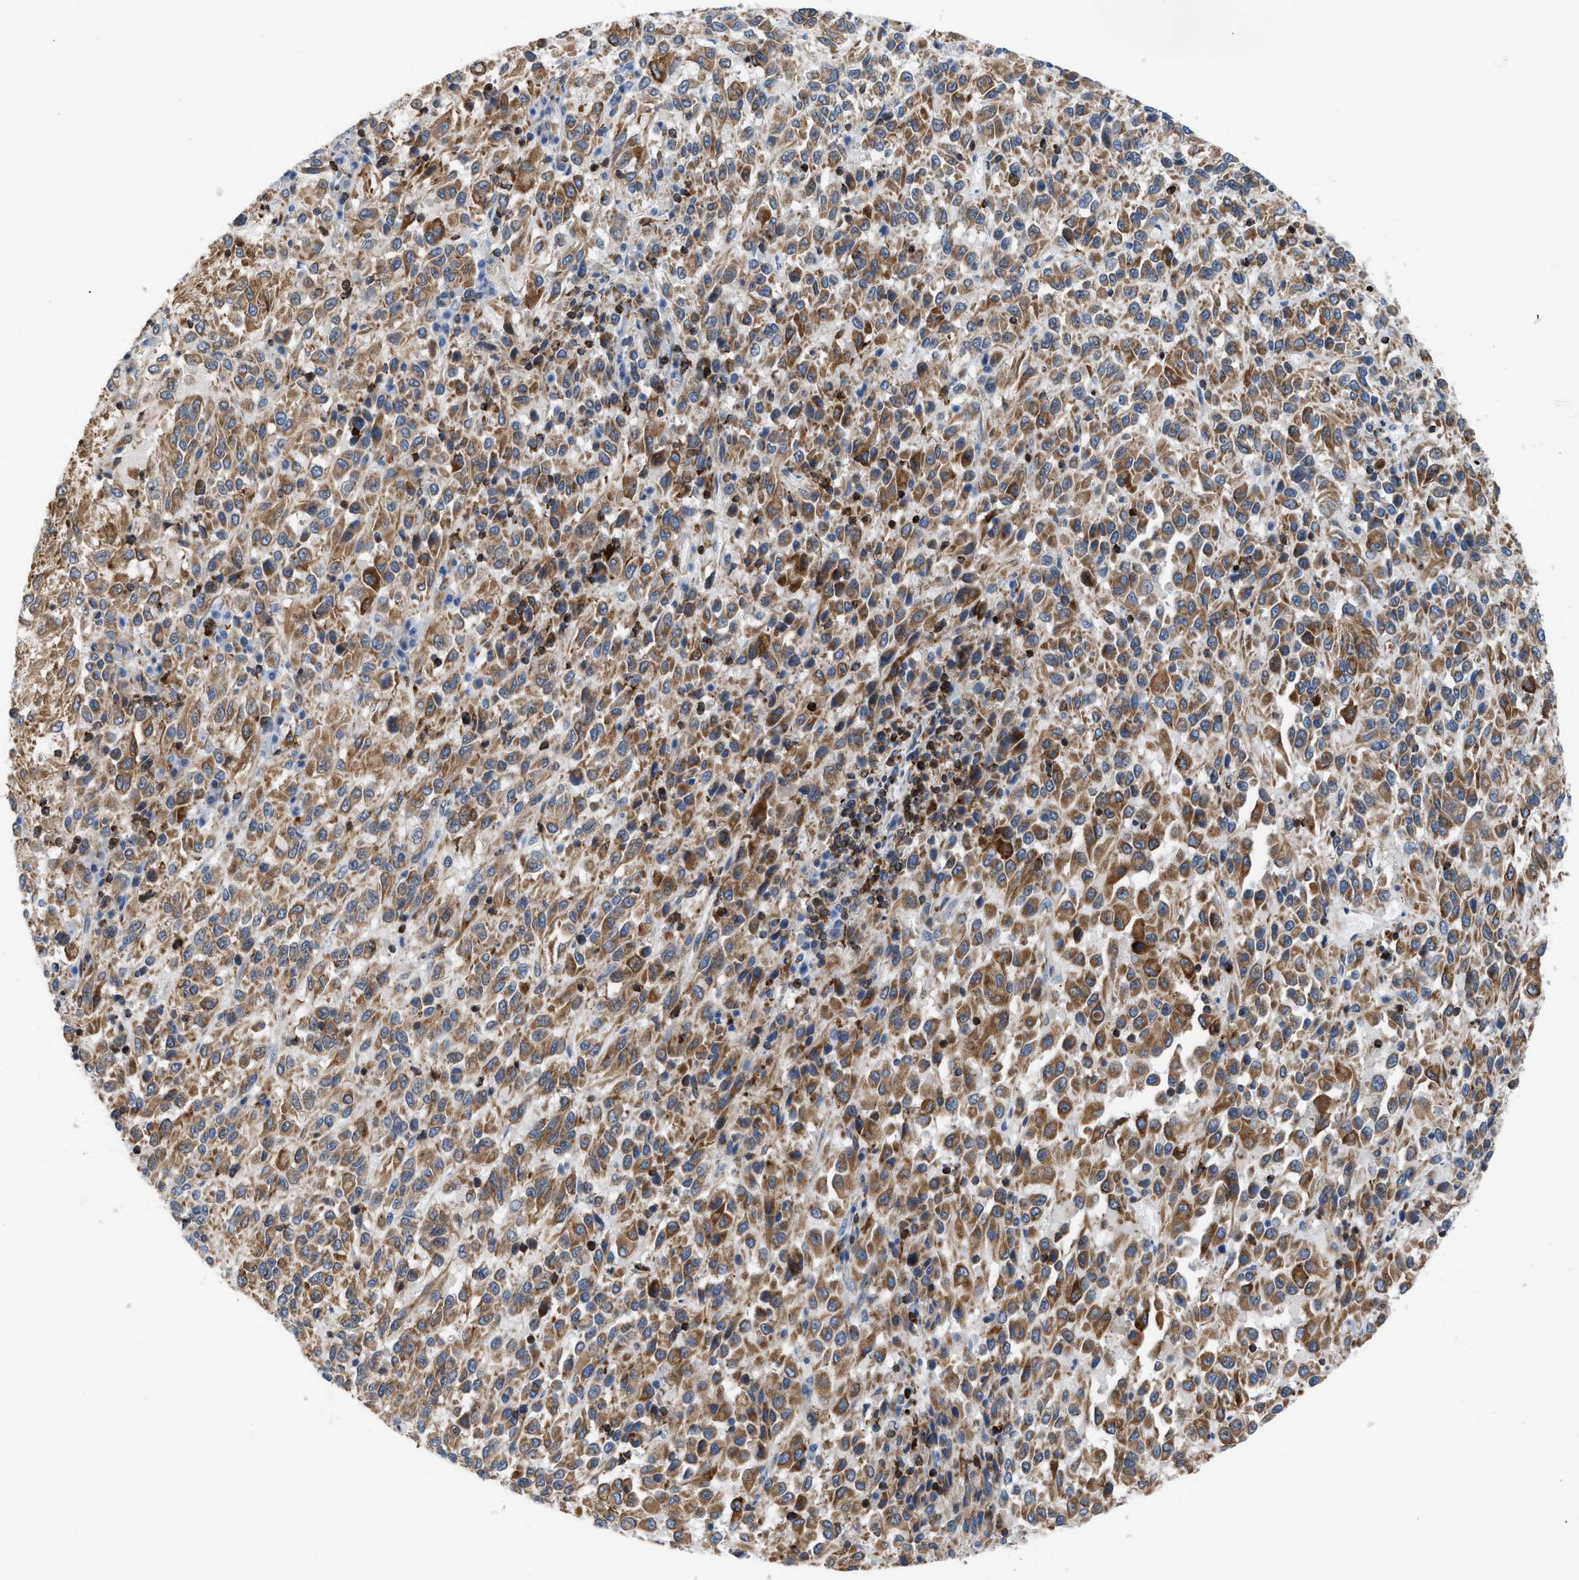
{"staining": {"intensity": "moderate", "quantity": ">75%", "location": "cytoplasmic/membranous"}, "tissue": "melanoma", "cell_type": "Tumor cells", "image_type": "cancer", "snomed": [{"axis": "morphology", "description": "Malignant melanoma, Metastatic site"}, {"axis": "topography", "description": "Lung"}], "caption": "Approximately >75% of tumor cells in melanoma reveal moderate cytoplasmic/membranous protein expression as visualized by brown immunohistochemical staining.", "gene": "ATP9A", "patient": {"sex": "male", "age": 64}}